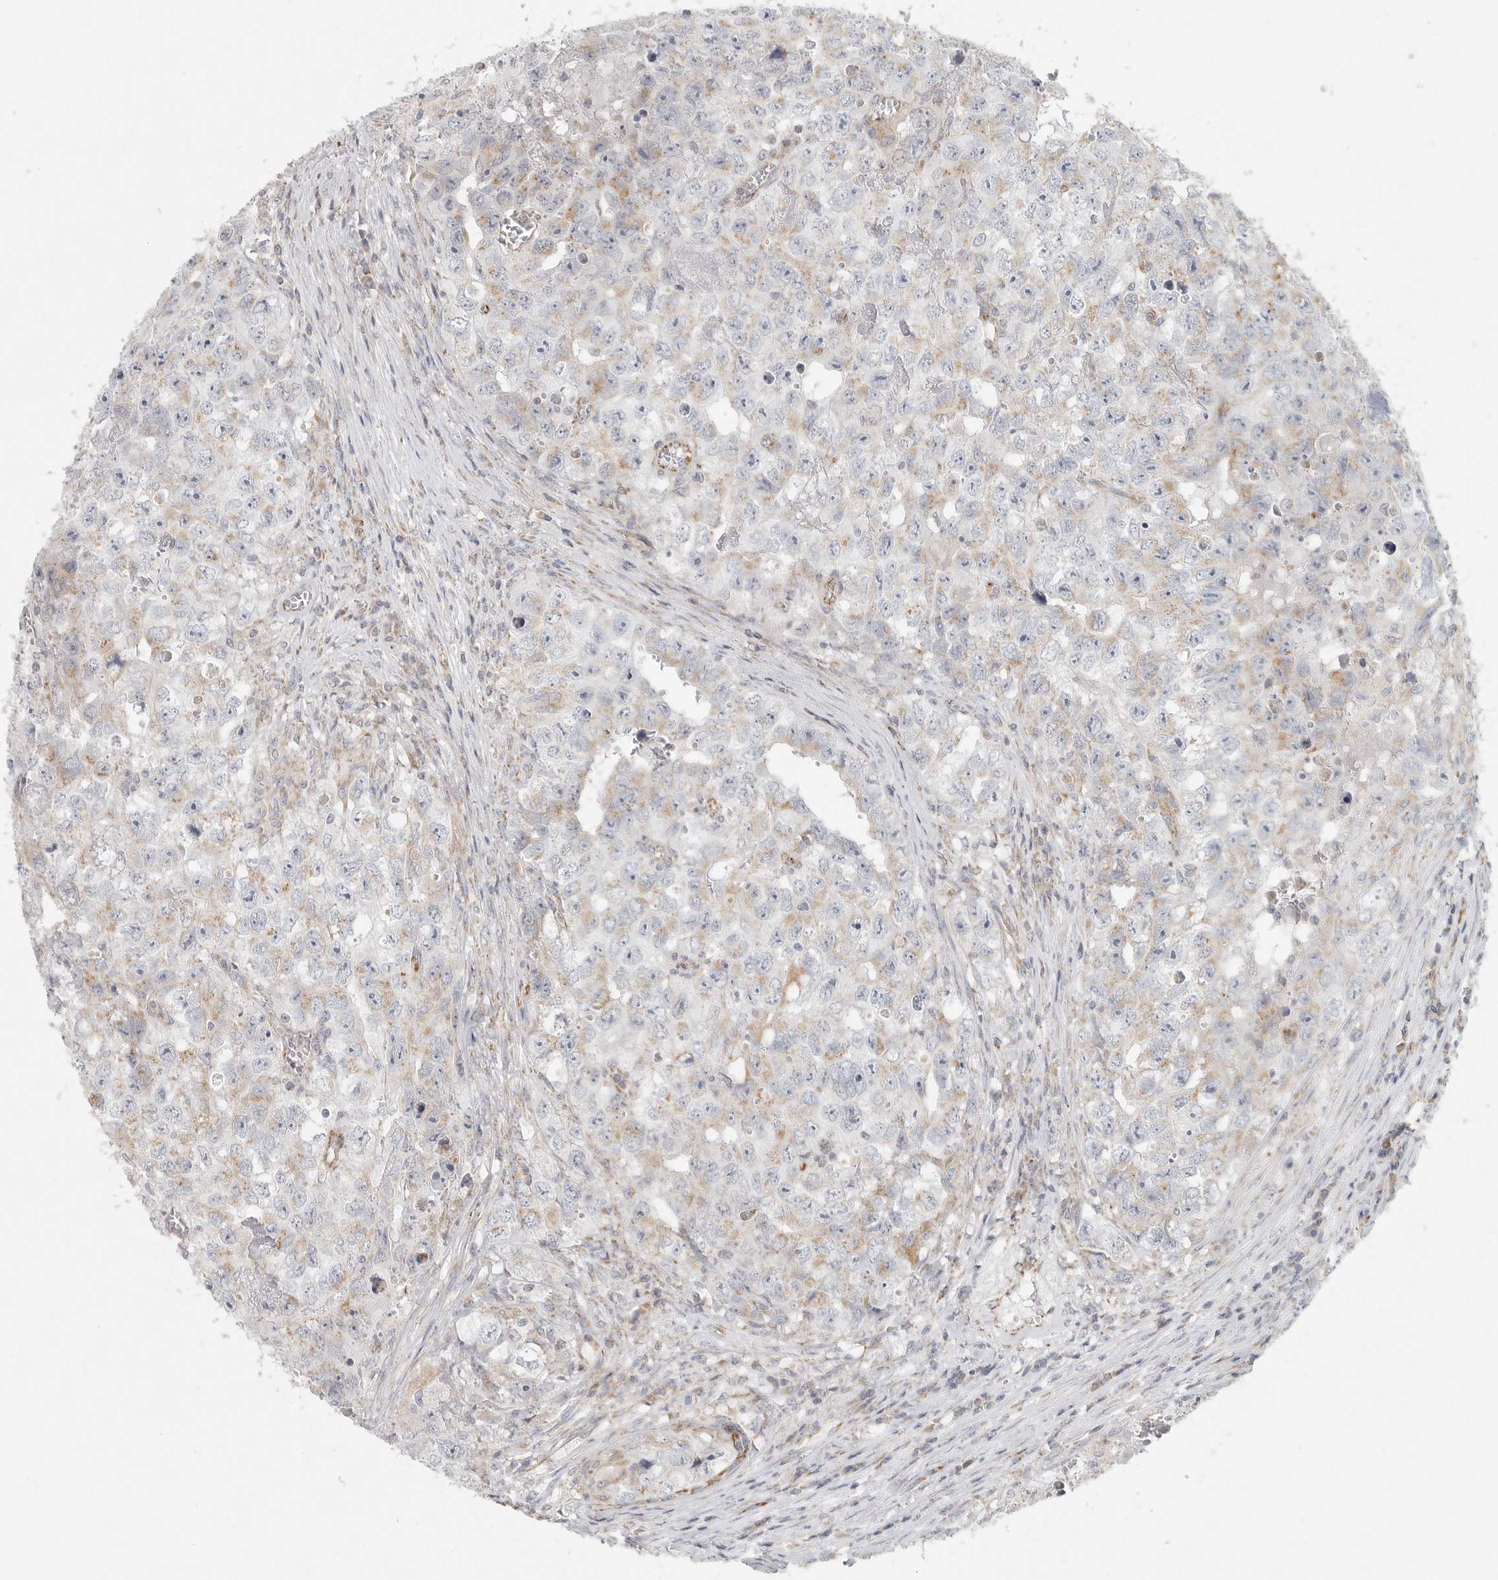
{"staining": {"intensity": "weak", "quantity": "25%-75%", "location": "cytoplasmic/membranous"}, "tissue": "testis cancer", "cell_type": "Tumor cells", "image_type": "cancer", "snomed": [{"axis": "morphology", "description": "Seminoma, NOS"}, {"axis": "morphology", "description": "Carcinoma, Embryonal, NOS"}, {"axis": "topography", "description": "Testis"}], "caption": "The image reveals immunohistochemical staining of testis cancer (seminoma). There is weak cytoplasmic/membranous expression is seen in about 25%-75% of tumor cells.", "gene": "SLC25A26", "patient": {"sex": "male", "age": 43}}